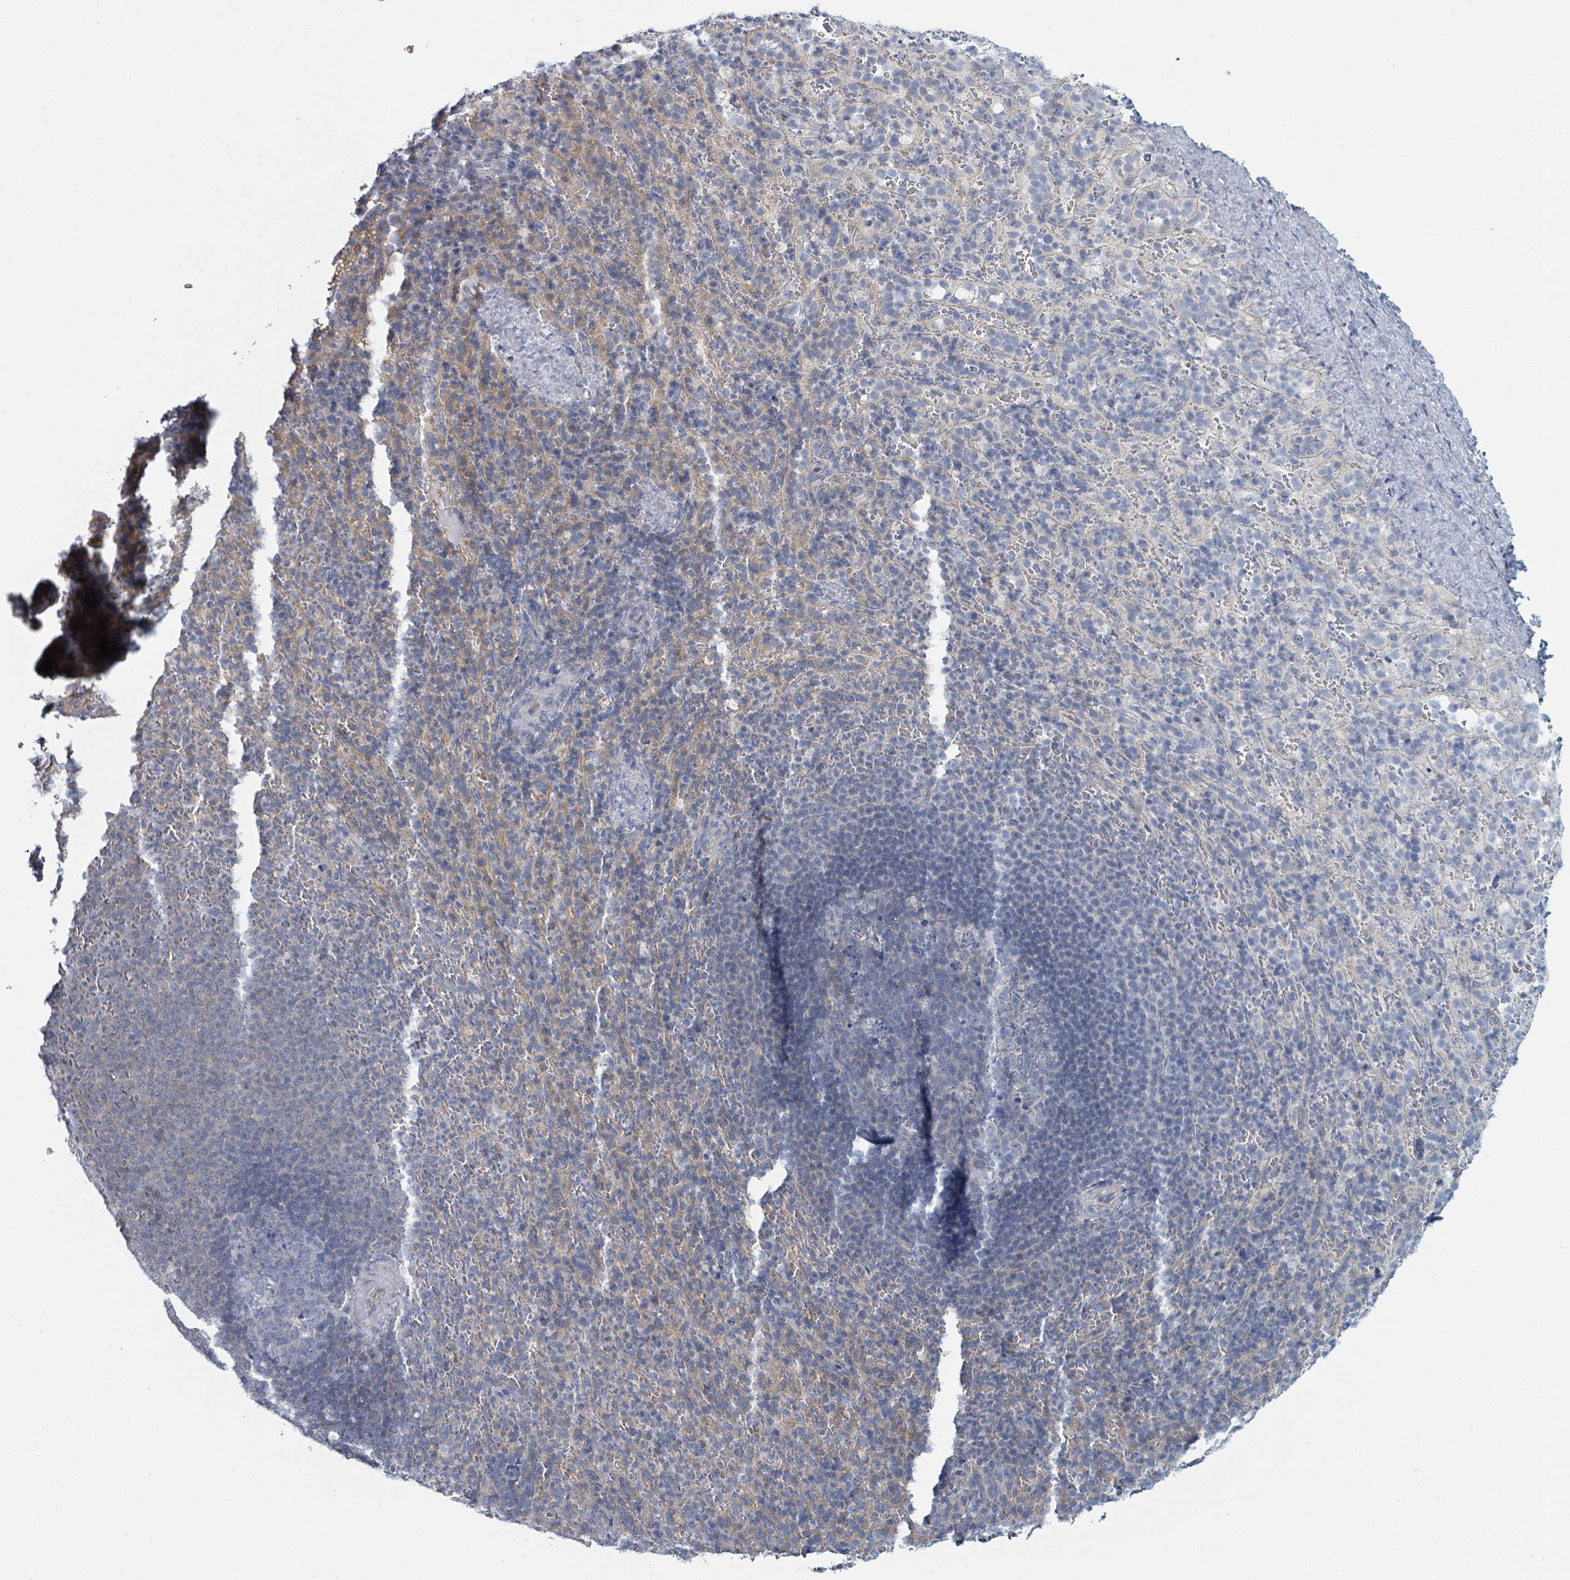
{"staining": {"intensity": "negative", "quantity": "none", "location": "none"}, "tissue": "spleen", "cell_type": "Cells in red pulp", "image_type": "normal", "snomed": [{"axis": "morphology", "description": "Normal tissue, NOS"}, {"axis": "topography", "description": "Spleen"}], "caption": "The photomicrograph shows no significant staining in cells in red pulp of spleen.", "gene": "SLC25A45", "patient": {"sex": "female", "age": 21}}